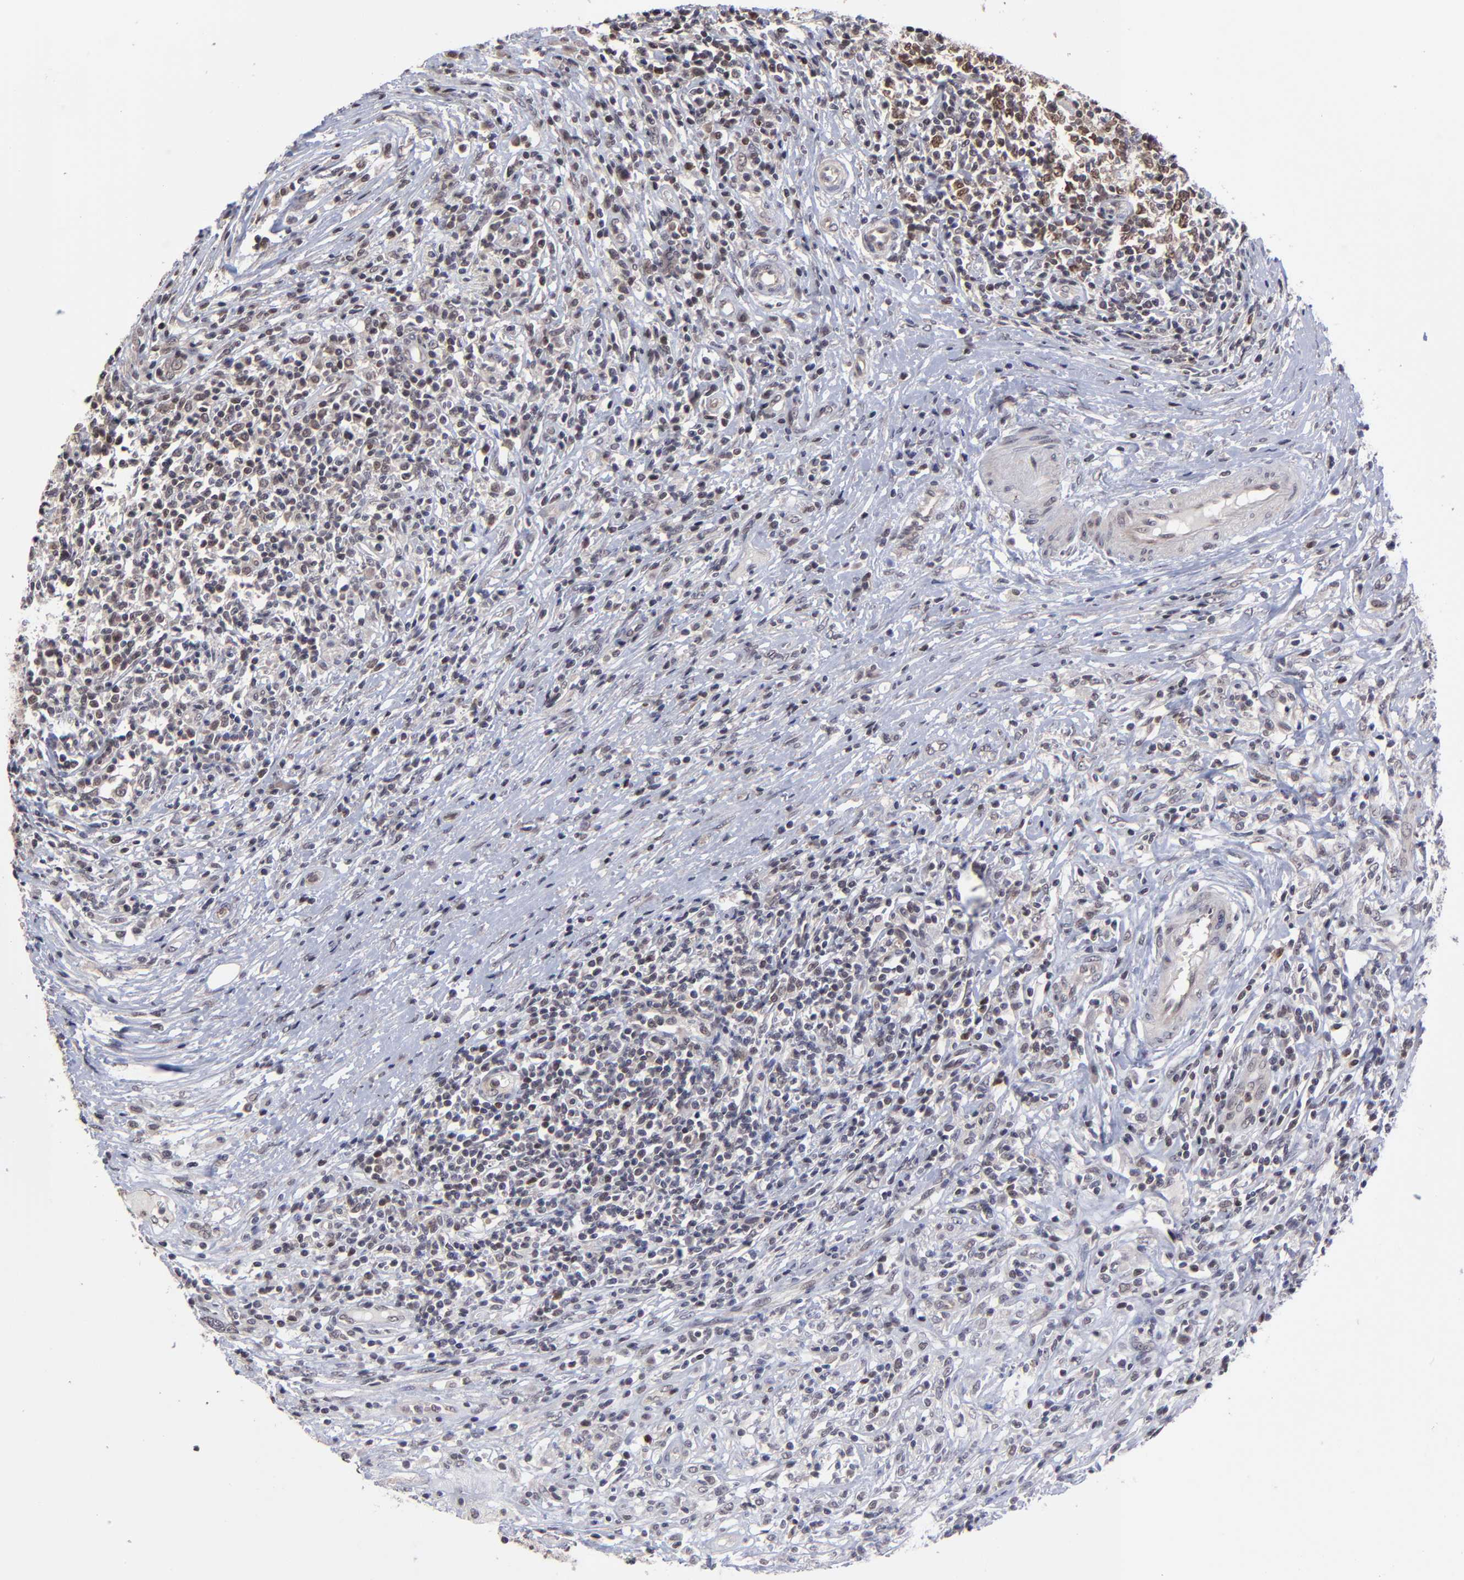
{"staining": {"intensity": "weak", "quantity": "25%-75%", "location": "cytoplasmic/membranous,nuclear"}, "tissue": "lymphoma", "cell_type": "Tumor cells", "image_type": "cancer", "snomed": [{"axis": "morphology", "description": "Malignant lymphoma, non-Hodgkin's type, High grade"}, {"axis": "topography", "description": "Lymph node"}], "caption": "This micrograph shows lymphoma stained with immunohistochemistry to label a protein in brown. The cytoplasmic/membranous and nuclear of tumor cells show weak positivity for the protein. Nuclei are counter-stained blue.", "gene": "ZNF419", "patient": {"sex": "female", "age": 84}}